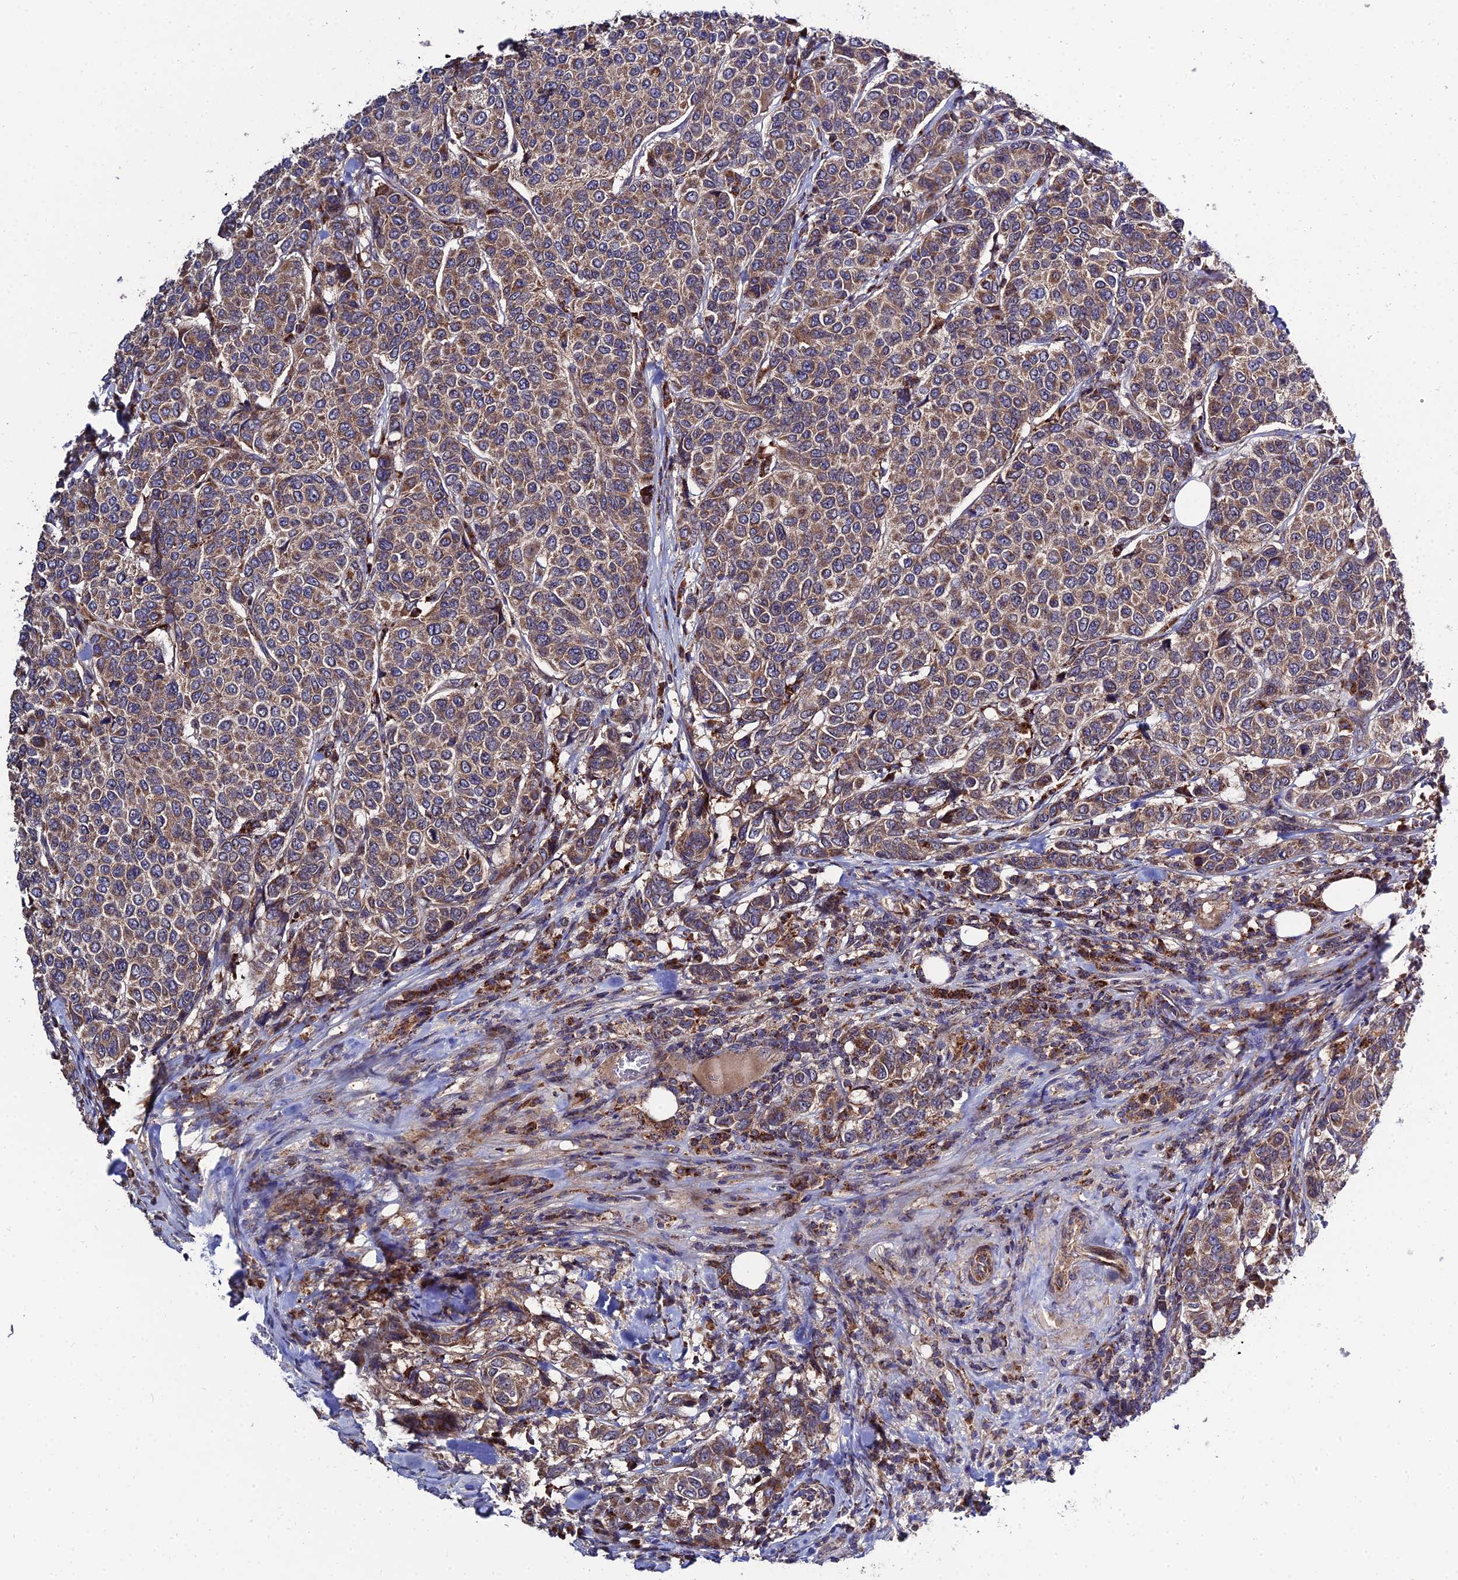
{"staining": {"intensity": "moderate", "quantity": ">75%", "location": "cytoplasmic/membranous"}, "tissue": "breast cancer", "cell_type": "Tumor cells", "image_type": "cancer", "snomed": [{"axis": "morphology", "description": "Duct carcinoma"}, {"axis": "topography", "description": "Breast"}], "caption": "Protein expression analysis of breast cancer exhibits moderate cytoplasmic/membranous staining in approximately >75% of tumor cells.", "gene": "RIC8B", "patient": {"sex": "female", "age": 55}}